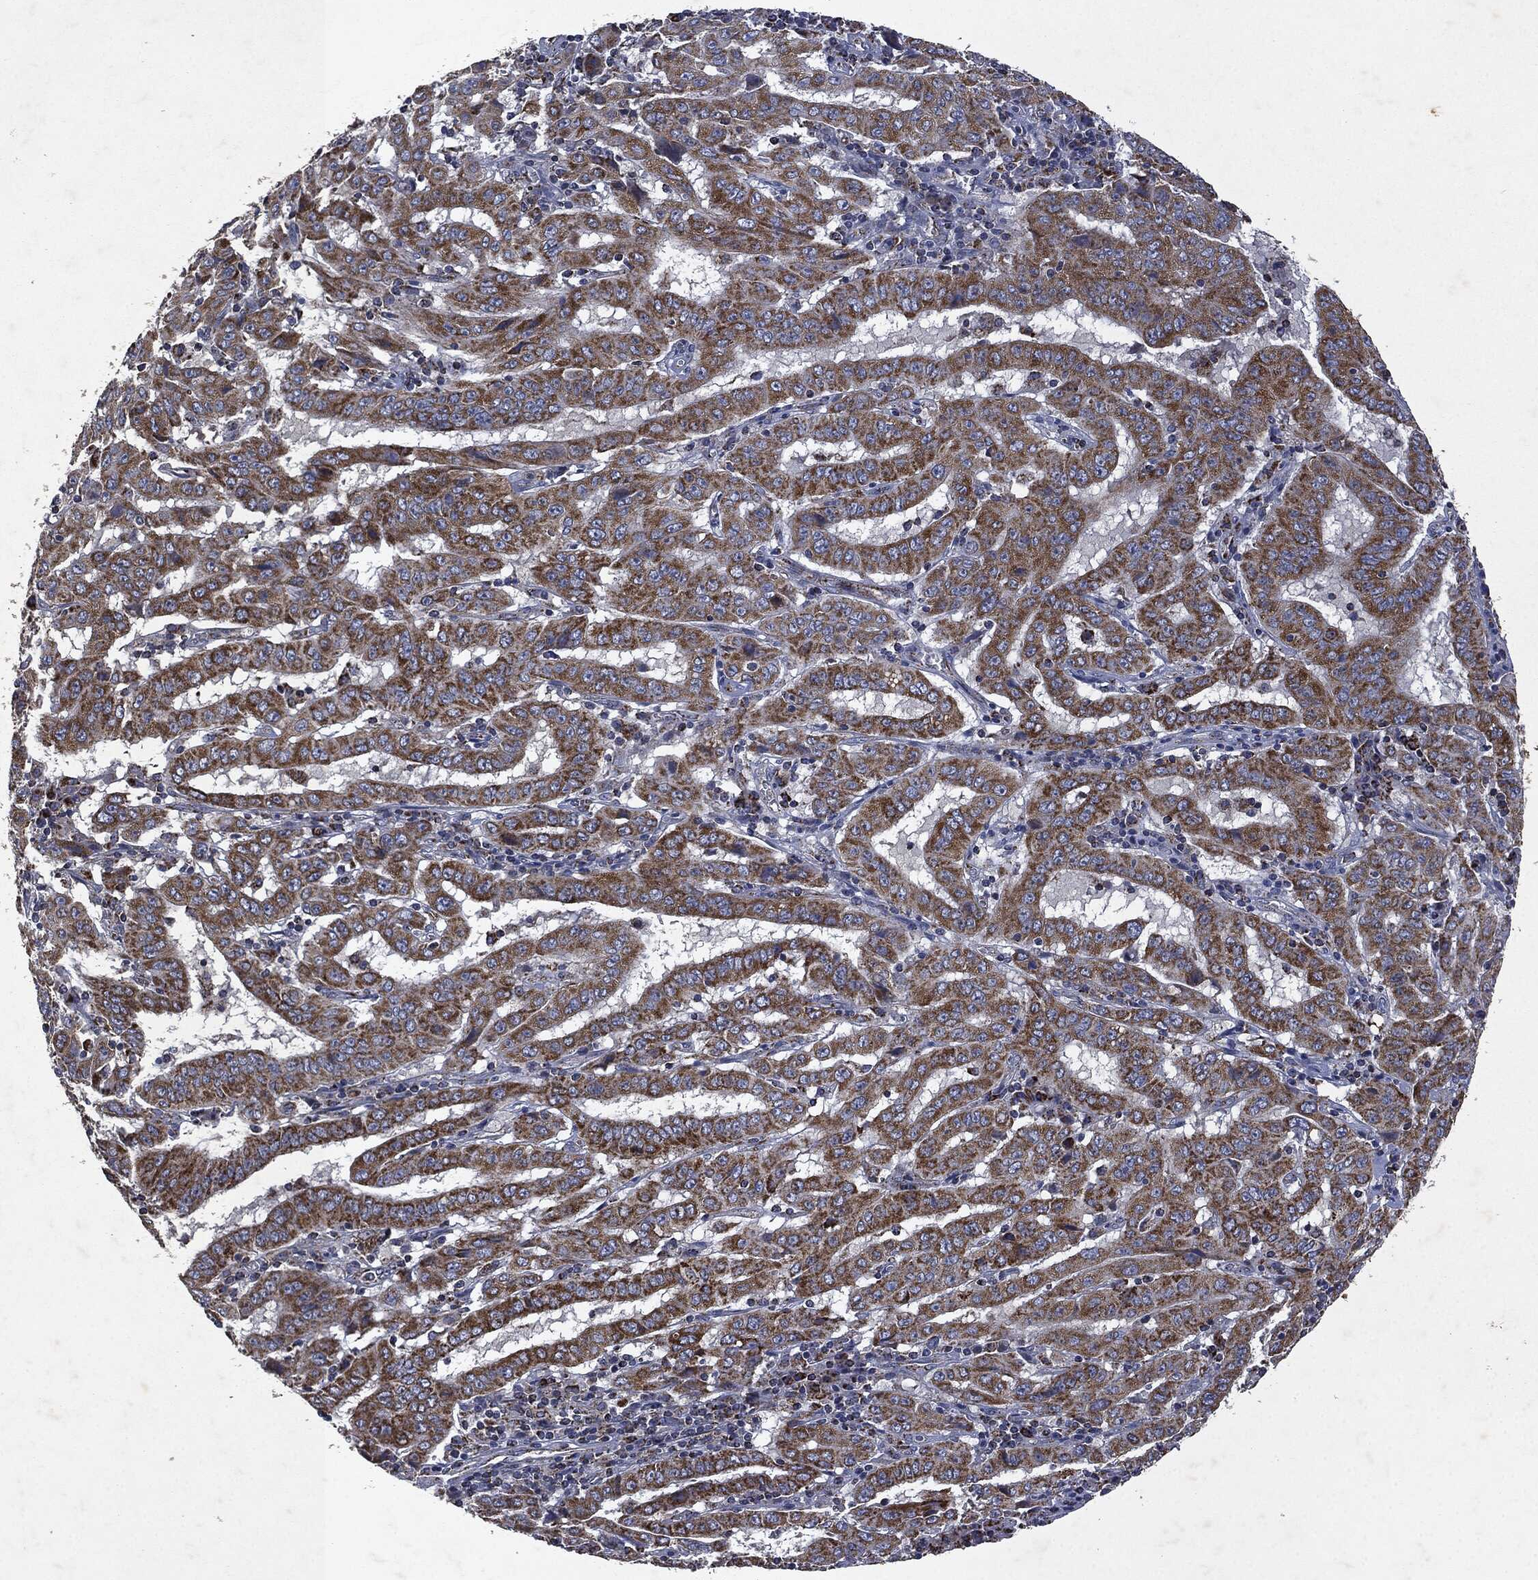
{"staining": {"intensity": "strong", "quantity": ">75%", "location": "cytoplasmic/membranous"}, "tissue": "pancreatic cancer", "cell_type": "Tumor cells", "image_type": "cancer", "snomed": [{"axis": "morphology", "description": "Adenocarcinoma, NOS"}, {"axis": "topography", "description": "Pancreas"}], "caption": "Protein staining by immunohistochemistry (IHC) shows strong cytoplasmic/membranous positivity in about >75% of tumor cells in adenocarcinoma (pancreatic).", "gene": "RYK", "patient": {"sex": "male", "age": 63}}